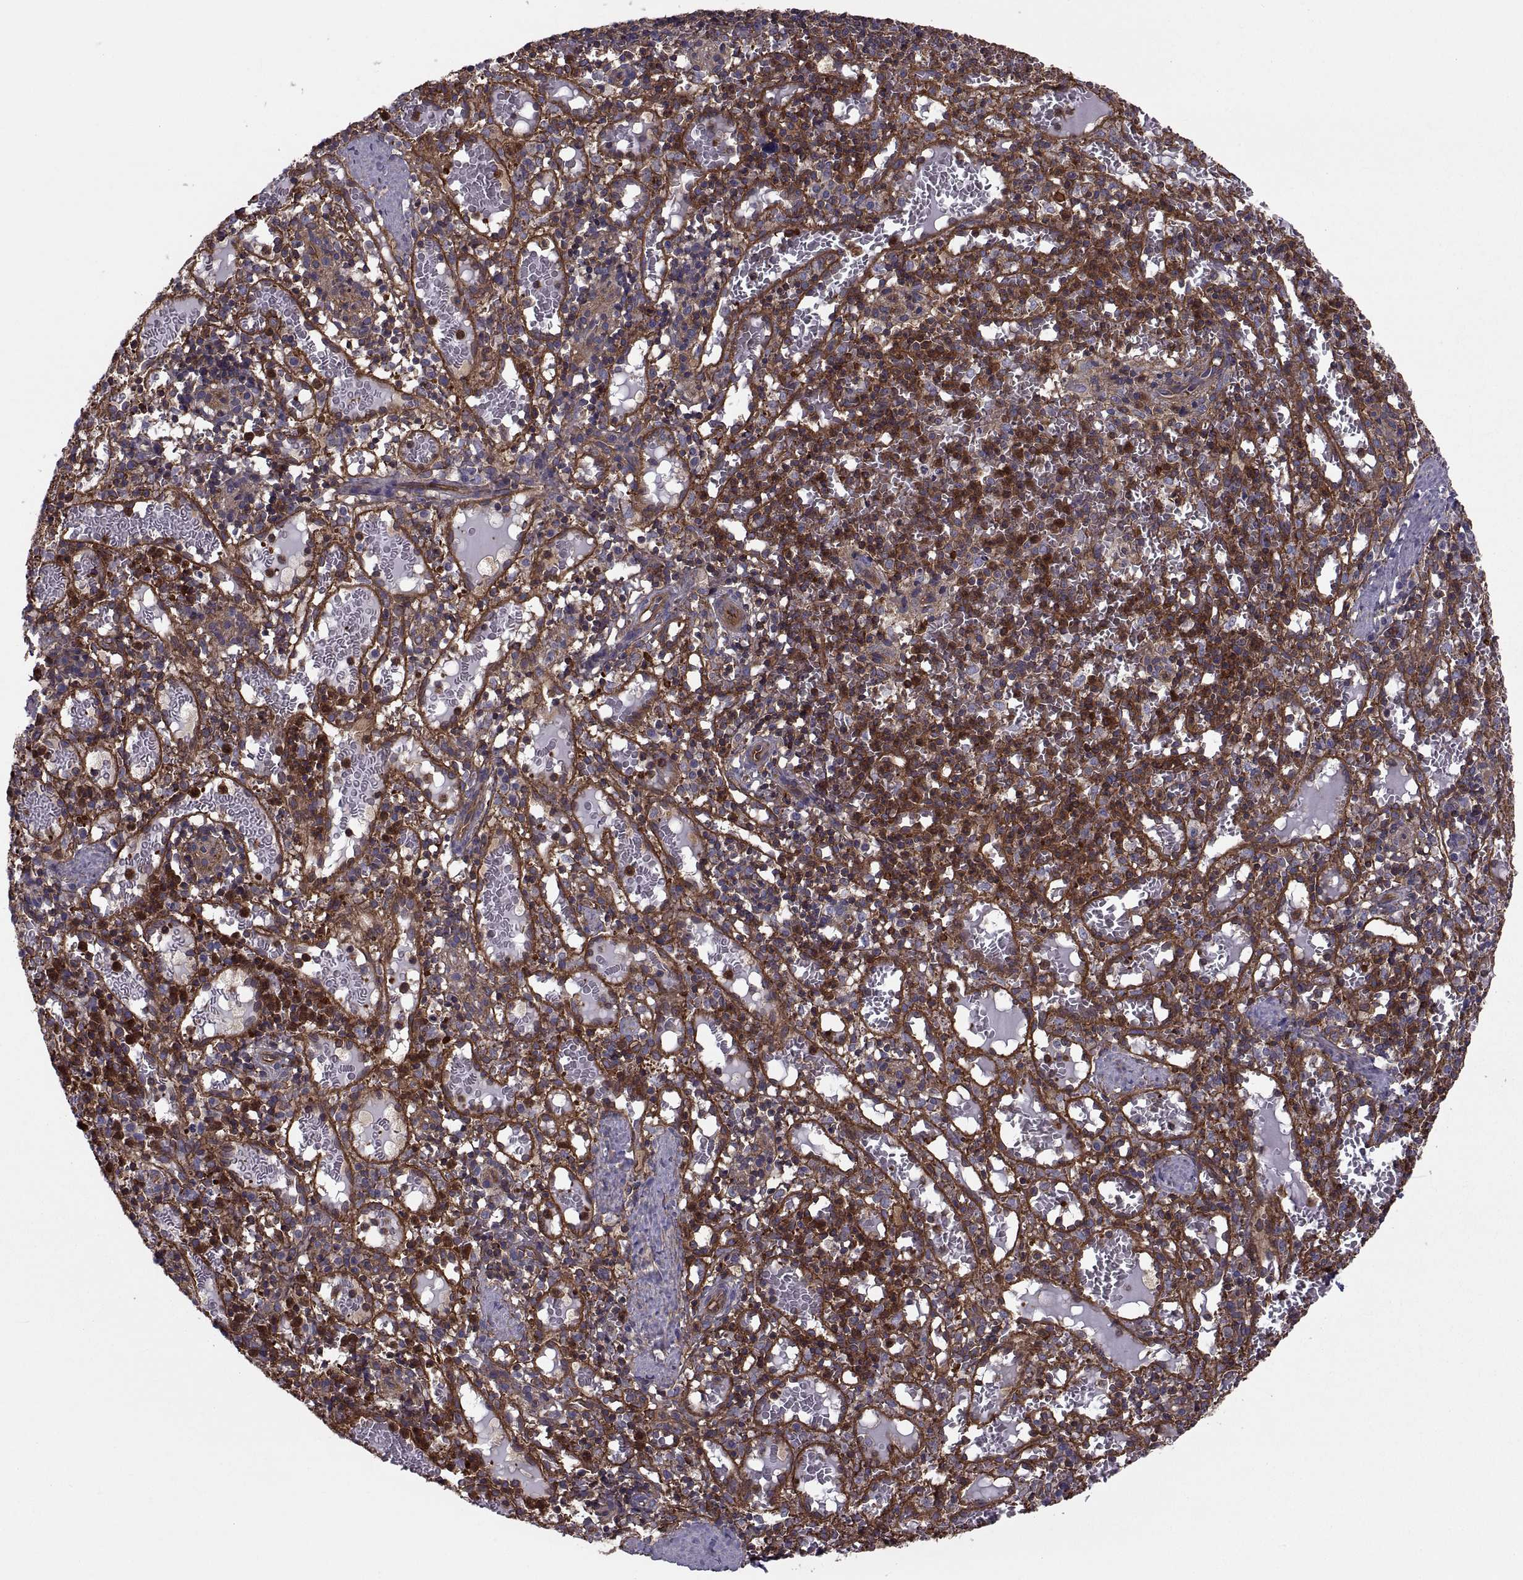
{"staining": {"intensity": "strong", "quantity": "25%-75%", "location": "cytoplasmic/membranous"}, "tissue": "spleen", "cell_type": "Cells in red pulp", "image_type": "normal", "snomed": [{"axis": "morphology", "description": "Normal tissue, NOS"}, {"axis": "topography", "description": "Spleen"}], "caption": "Strong cytoplasmic/membranous staining for a protein is appreciated in approximately 25%-75% of cells in red pulp of benign spleen using immunohistochemistry.", "gene": "MYH9", "patient": {"sex": "male", "age": 11}}